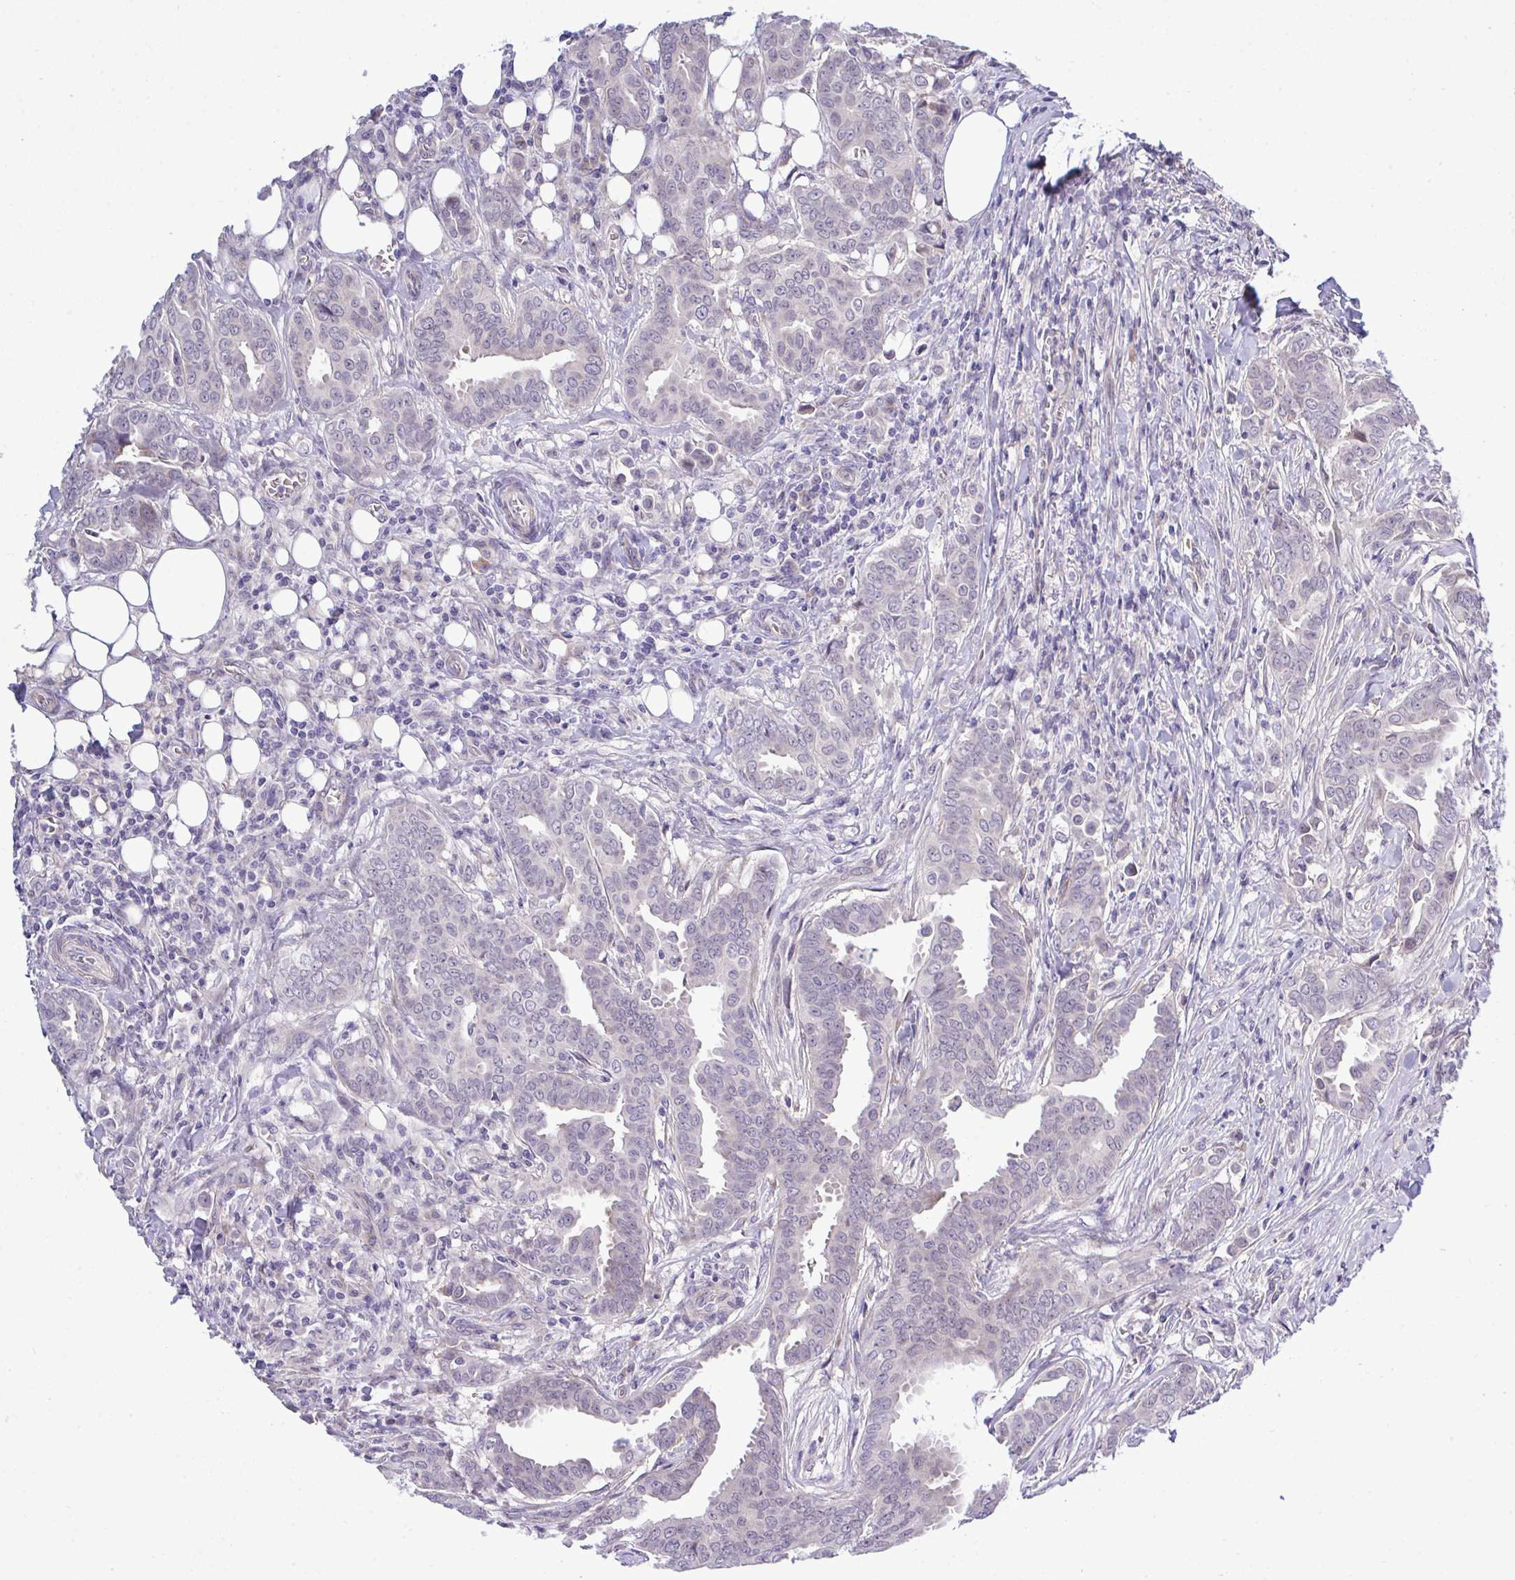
{"staining": {"intensity": "negative", "quantity": "none", "location": "none"}, "tissue": "breast cancer", "cell_type": "Tumor cells", "image_type": "cancer", "snomed": [{"axis": "morphology", "description": "Duct carcinoma"}, {"axis": "topography", "description": "Breast"}], "caption": "DAB immunohistochemical staining of human breast intraductal carcinoma shows no significant staining in tumor cells.", "gene": "HMBOX1", "patient": {"sex": "female", "age": 45}}